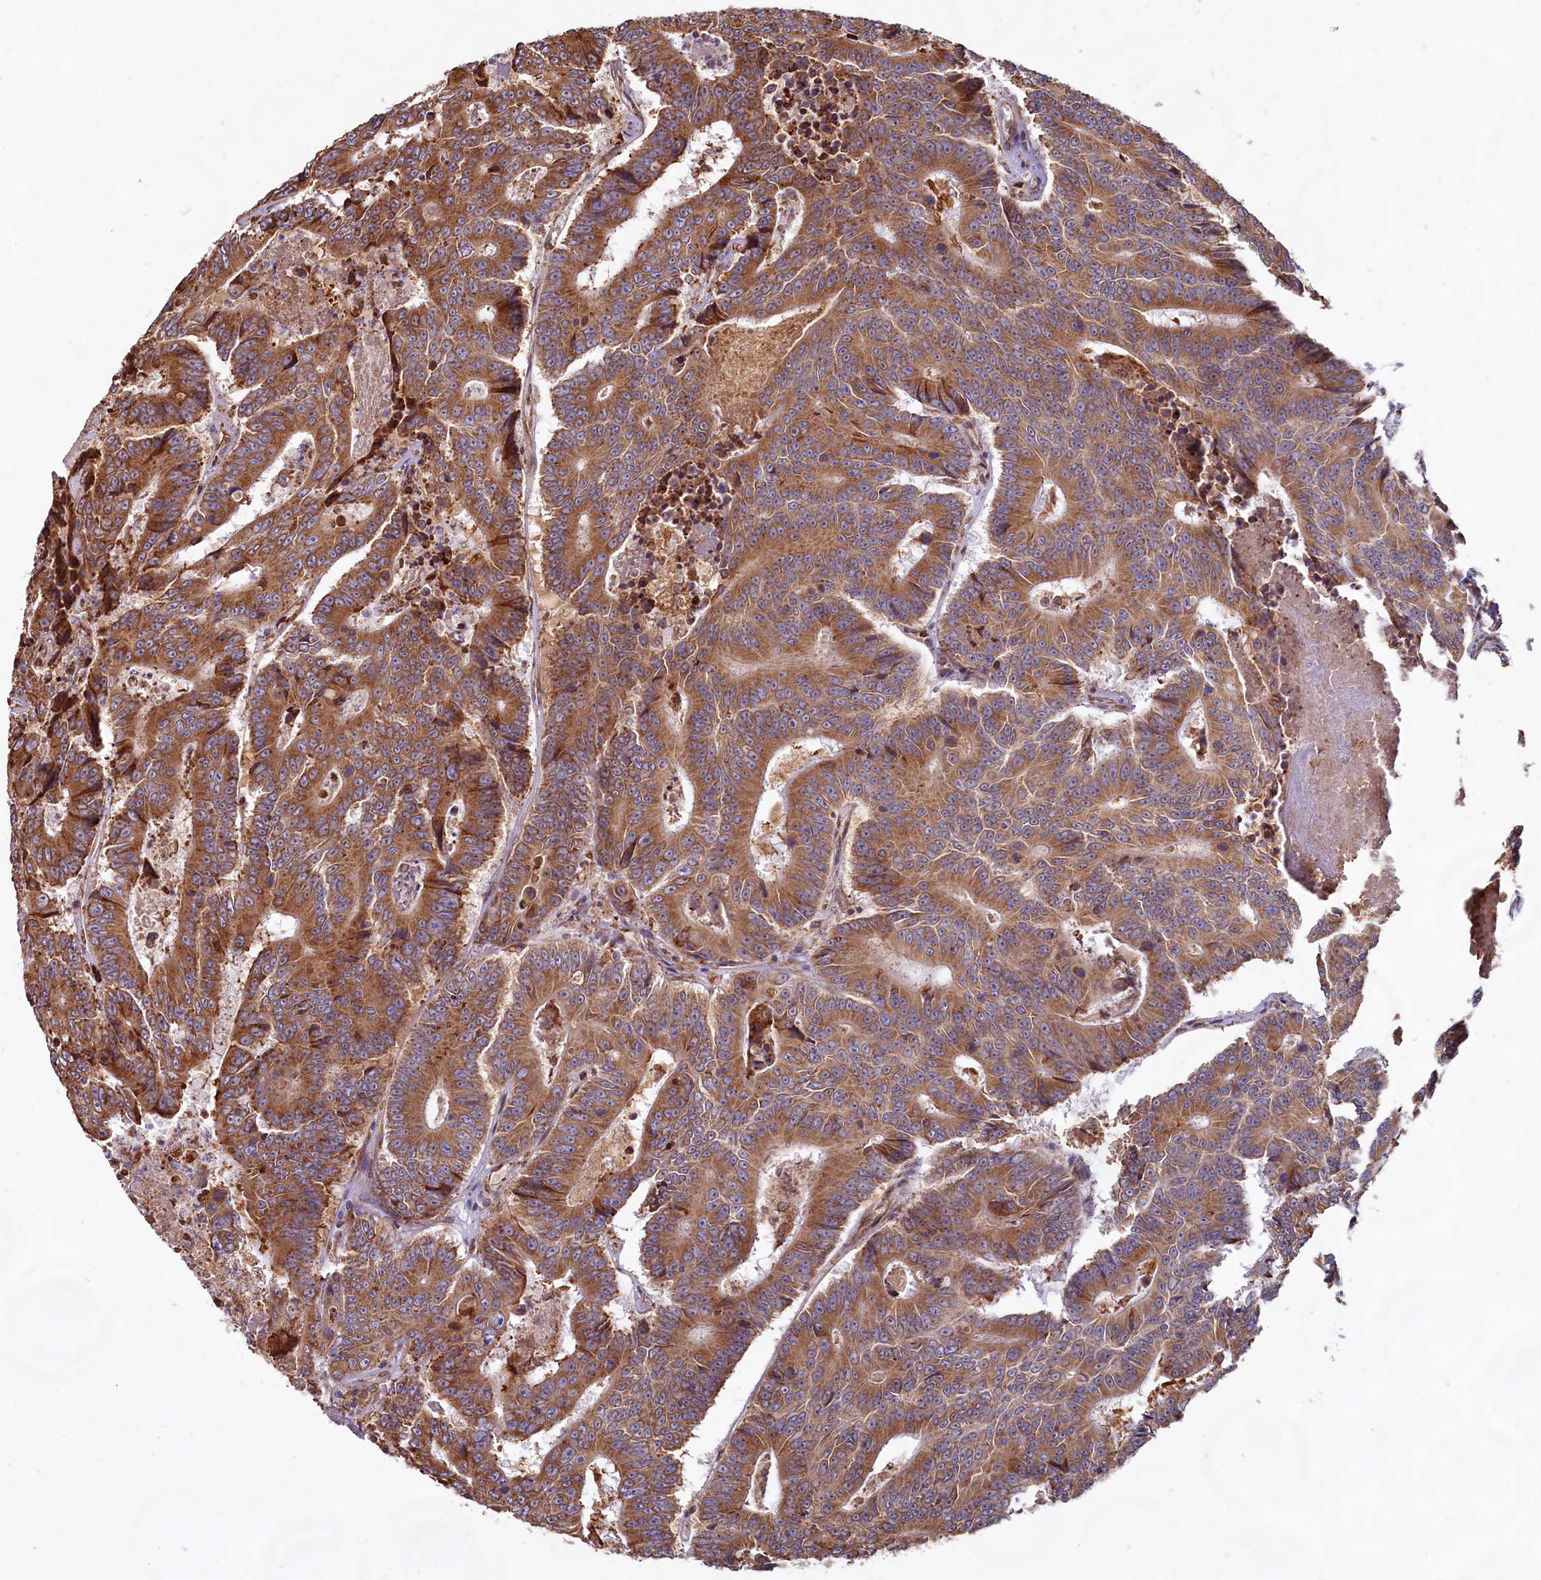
{"staining": {"intensity": "strong", "quantity": ">75%", "location": "cytoplasmic/membranous"}, "tissue": "colorectal cancer", "cell_type": "Tumor cells", "image_type": "cancer", "snomed": [{"axis": "morphology", "description": "Adenocarcinoma, NOS"}, {"axis": "topography", "description": "Colon"}], "caption": "DAB immunohistochemical staining of human adenocarcinoma (colorectal) displays strong cytoplasmic/membranous protein staining in approximately >75% of tumor cells.", "gene": "TBC1D19", "patient": {"sex": "male", "age": 83}}